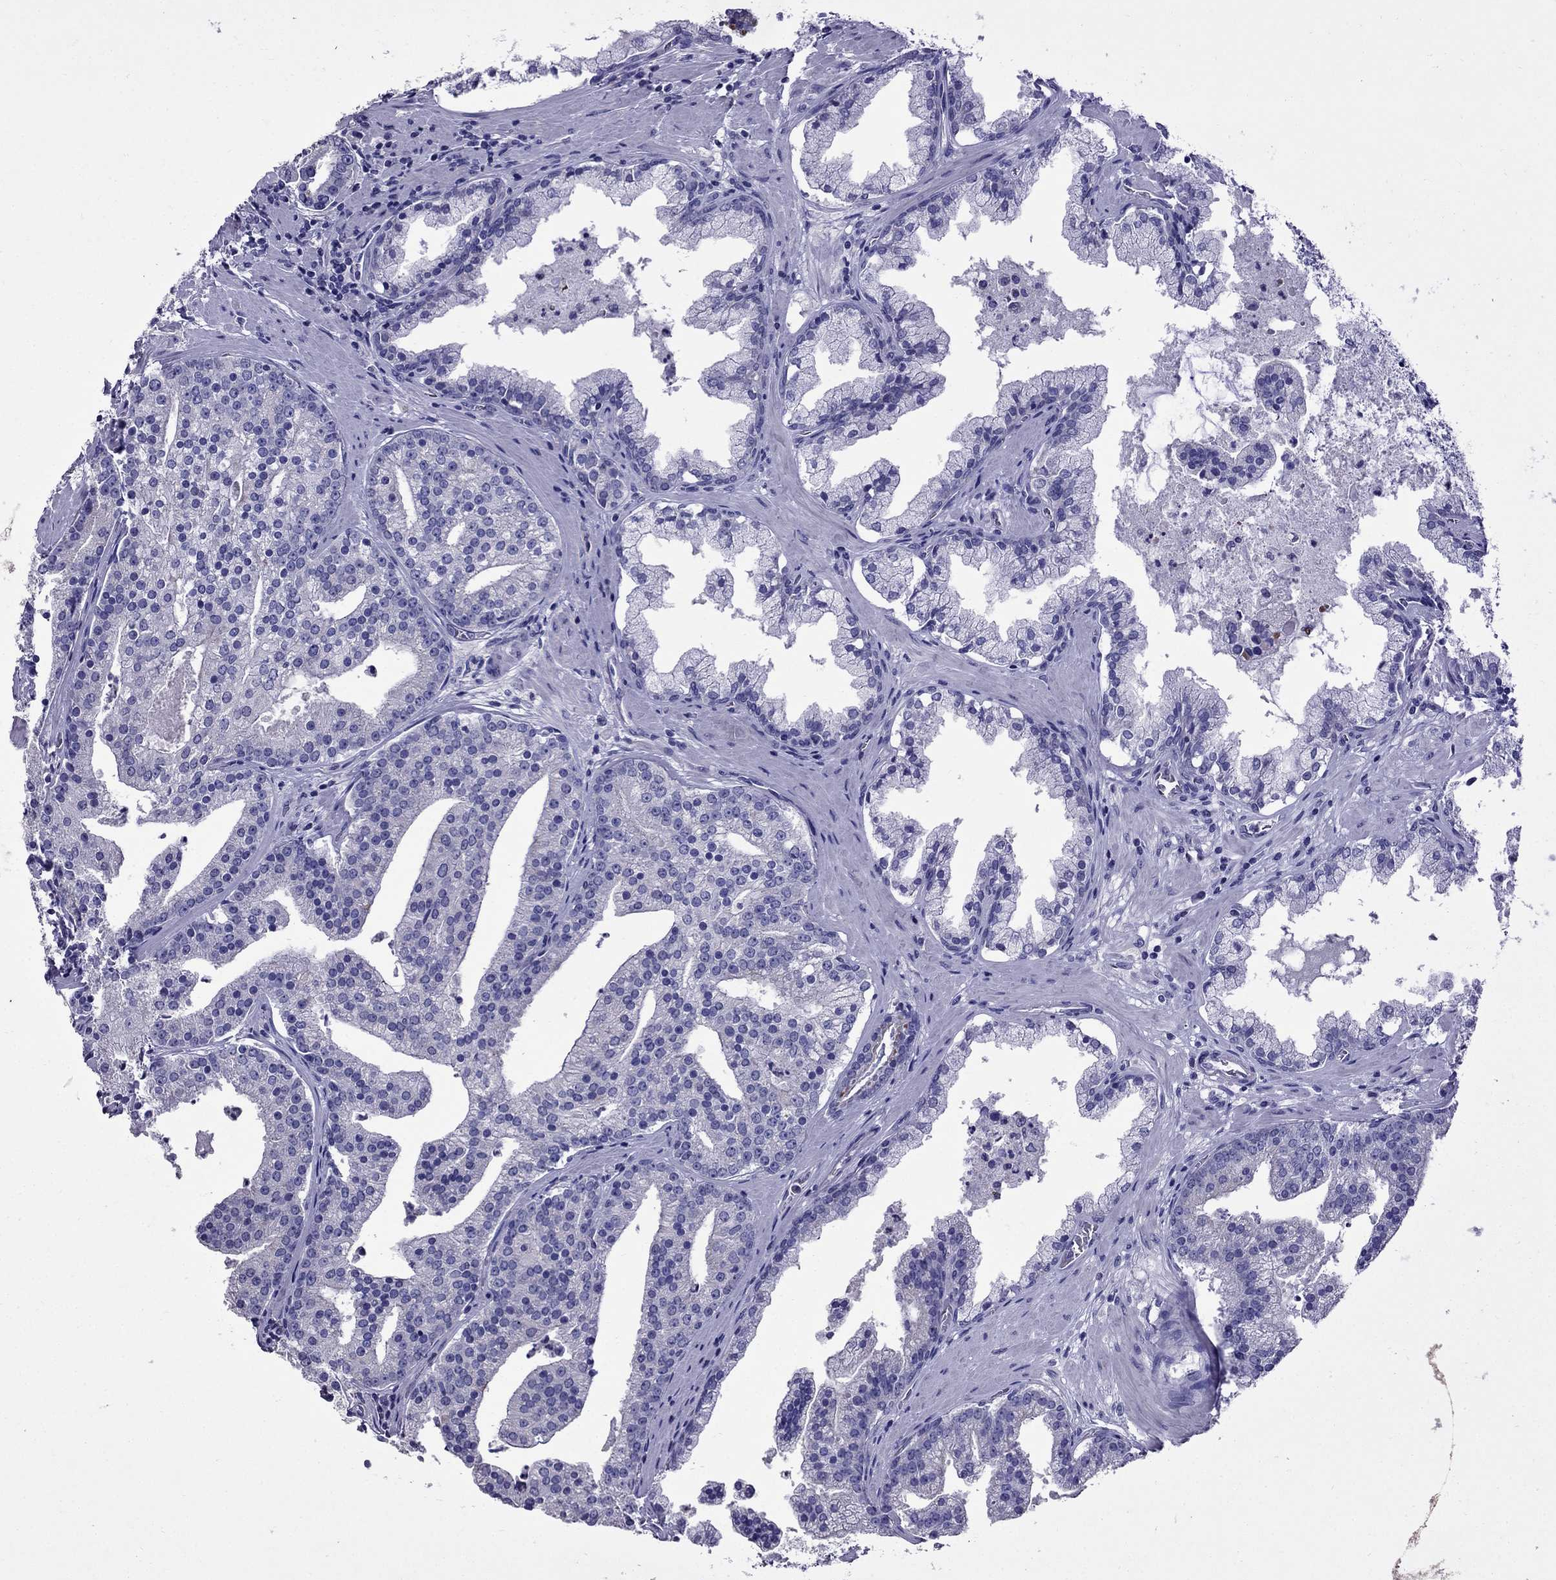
{"staining": {"intensity": "negative", "quantity": "none", "location": "none"}, "tissue": "prostate cancer", "cell_type": "Tumor cells", "image_type": "cancer", "snomed": [{"axis": "morphology", "description": "Adenocarcinoma, NOS"}, {"axis": "topography", "description": "Prostate and seminal vesicle, NOS"}, {"axis": "topography", "description": "Prostate"}], "caption": "This is an immunohistochemistry (IHC) photomicrograph of prostate cancer. There is no positivity in tumor cells.", "gene": "OXCT2", "patient": {"sex": "male", "age": 44}}